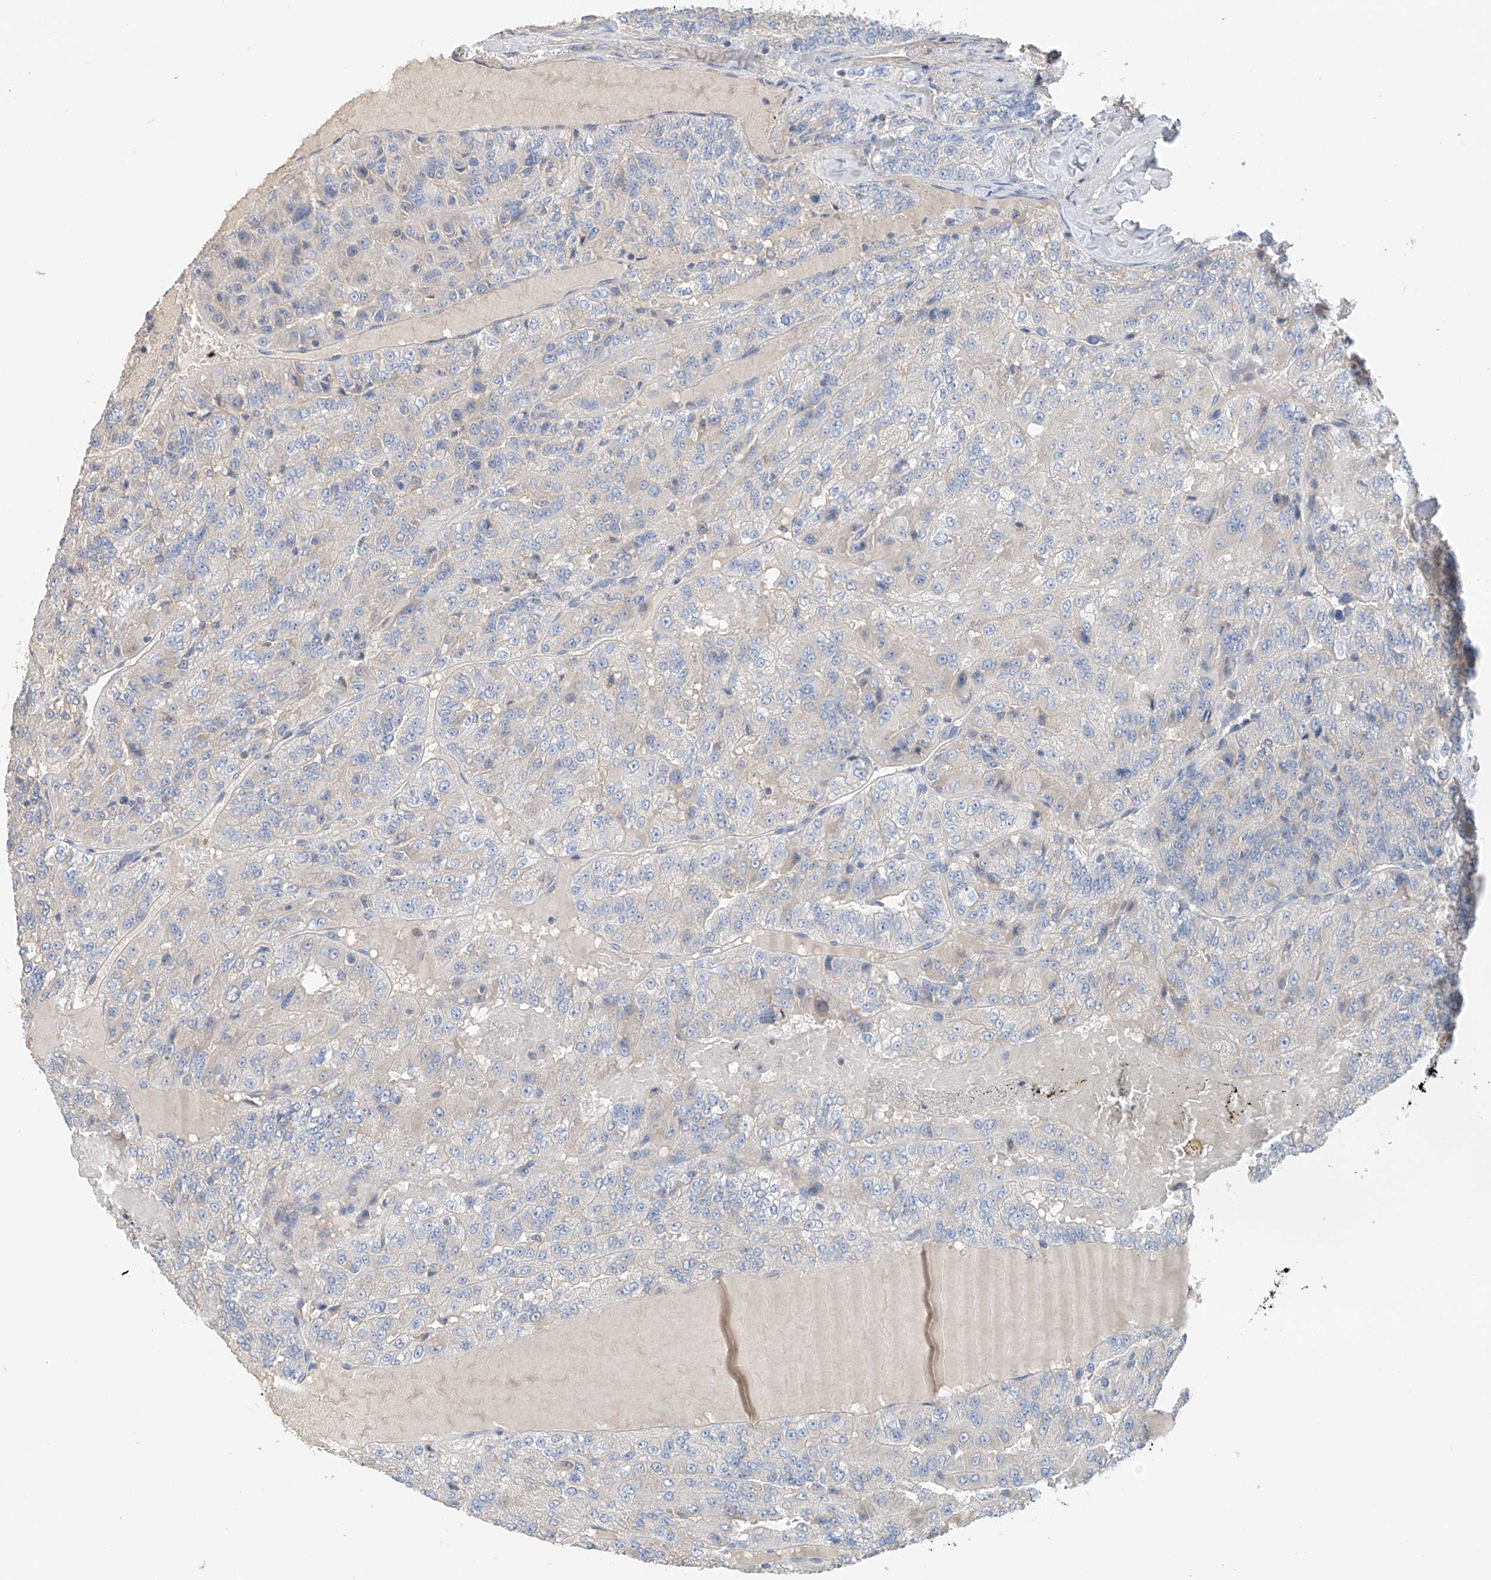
{"staining": {"intensity": "negative", "quantity": "none", "location": "none"}, "tissue": "renal cancer", "cell_type": "Tumor cells", "image_type": "cancer", "snomed": [{"axis": "morphology", "description": "Adenocarcinoma, NOS"}, {"axis": "topography", "description": "Kidney"}], "caption": "Renal cancer was stained to show a protein in brown. There is no significant positivity in tumor cells.", "gene": "GALNTL6", "patient": {"sex": "female", "age": 63}}